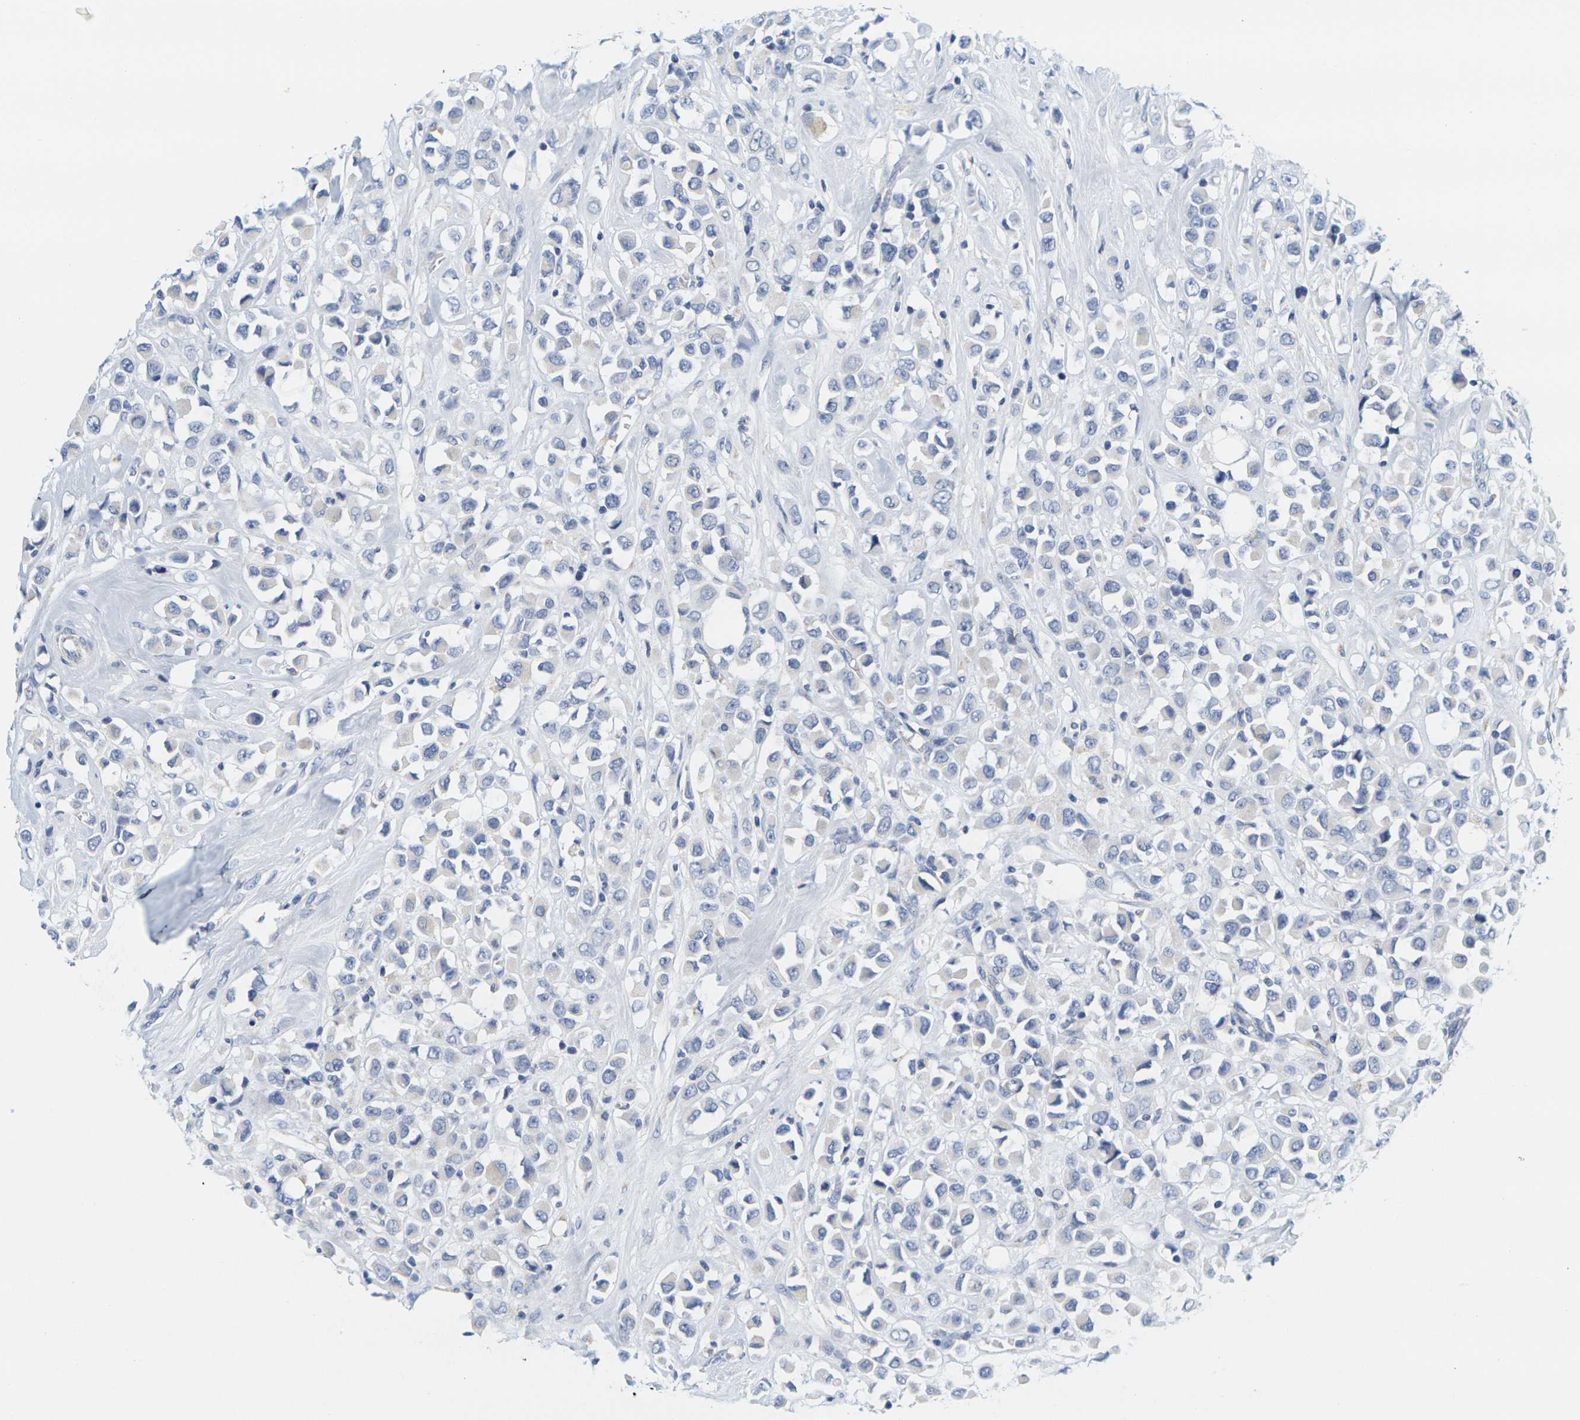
{"staining": {"intensity": "negative", "quantity": "none", "location": "none"}, "tissue": "breast cancer", "cell_type": "Tumor cells", "image_type": "cancer", "snomed": [{"axis": "morphology", "description": "Duct carcinoma"}, {"axis": "topography", "description": "Breast"}], "caption": "Immunohistochemistry image of human breast invasive ductal carcinoma stained for a protein (brown), which displays no staining in tumor cells.", "gene": "KLK5", "patient": {"sex": "female", "age": 61}}